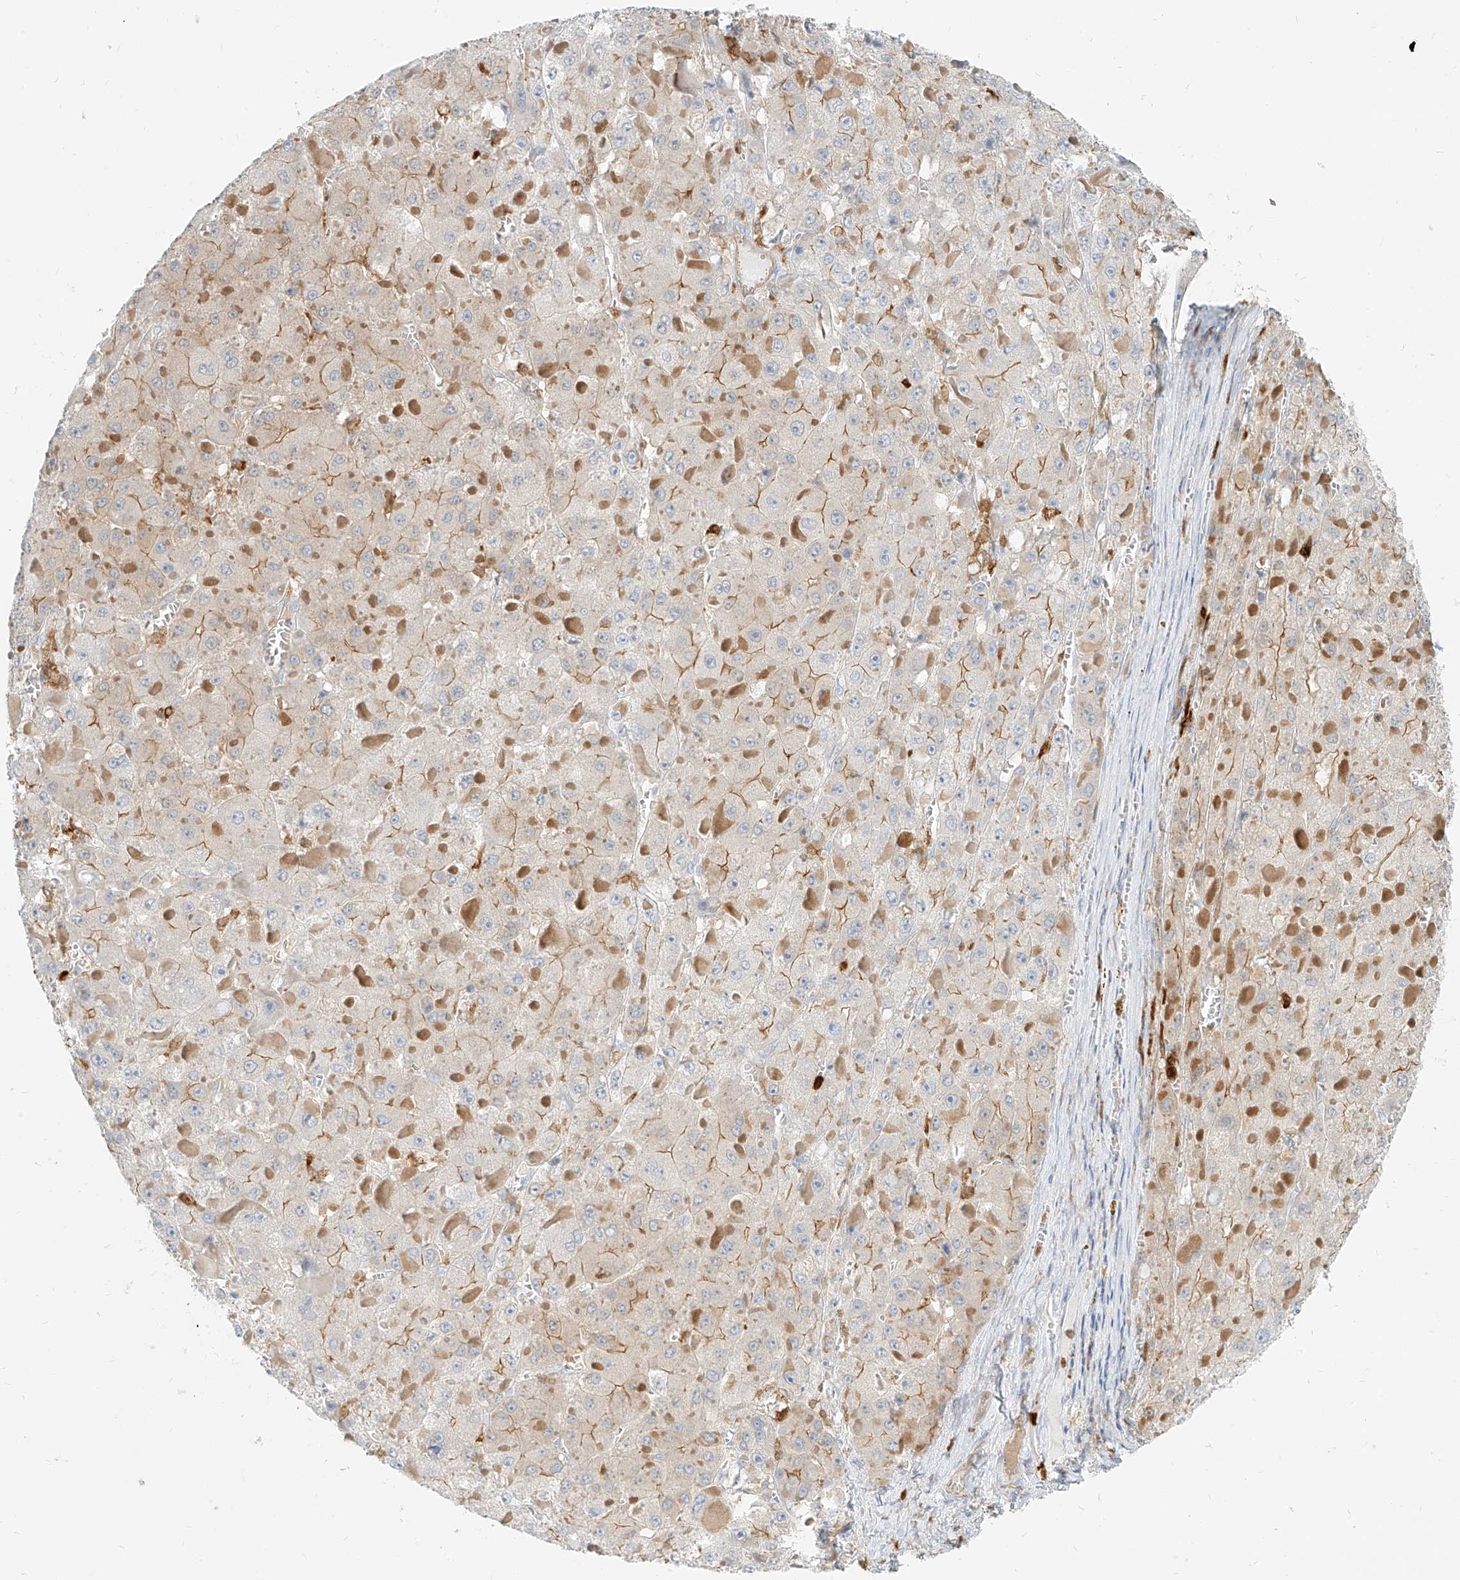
{"staining": {"intensity": "moderate", "quantity": "<25%", "location": "cytoplasmic/membranous"}, "tissue": "liver cancer", "cell_type": "Tumor cells", "image_type": "cancer", "snomed": [{"axis": "morphology", "description": "Carcinoma, Hepatocellular, NOS"}, {"axis": "topography", "description": "Liver"}], "caption": "An immunohistochemistry (IHC) image of neoplastic tissue is shown. Protein staining in brown shows moderate cytoplasmic/membranous positivity in liver cancer within tumor cells. (brown staining indicates protein expression, while blue staining denotes nuclei).", "gene": "PGD", "patient": {"sex": "female", "age": 73}}